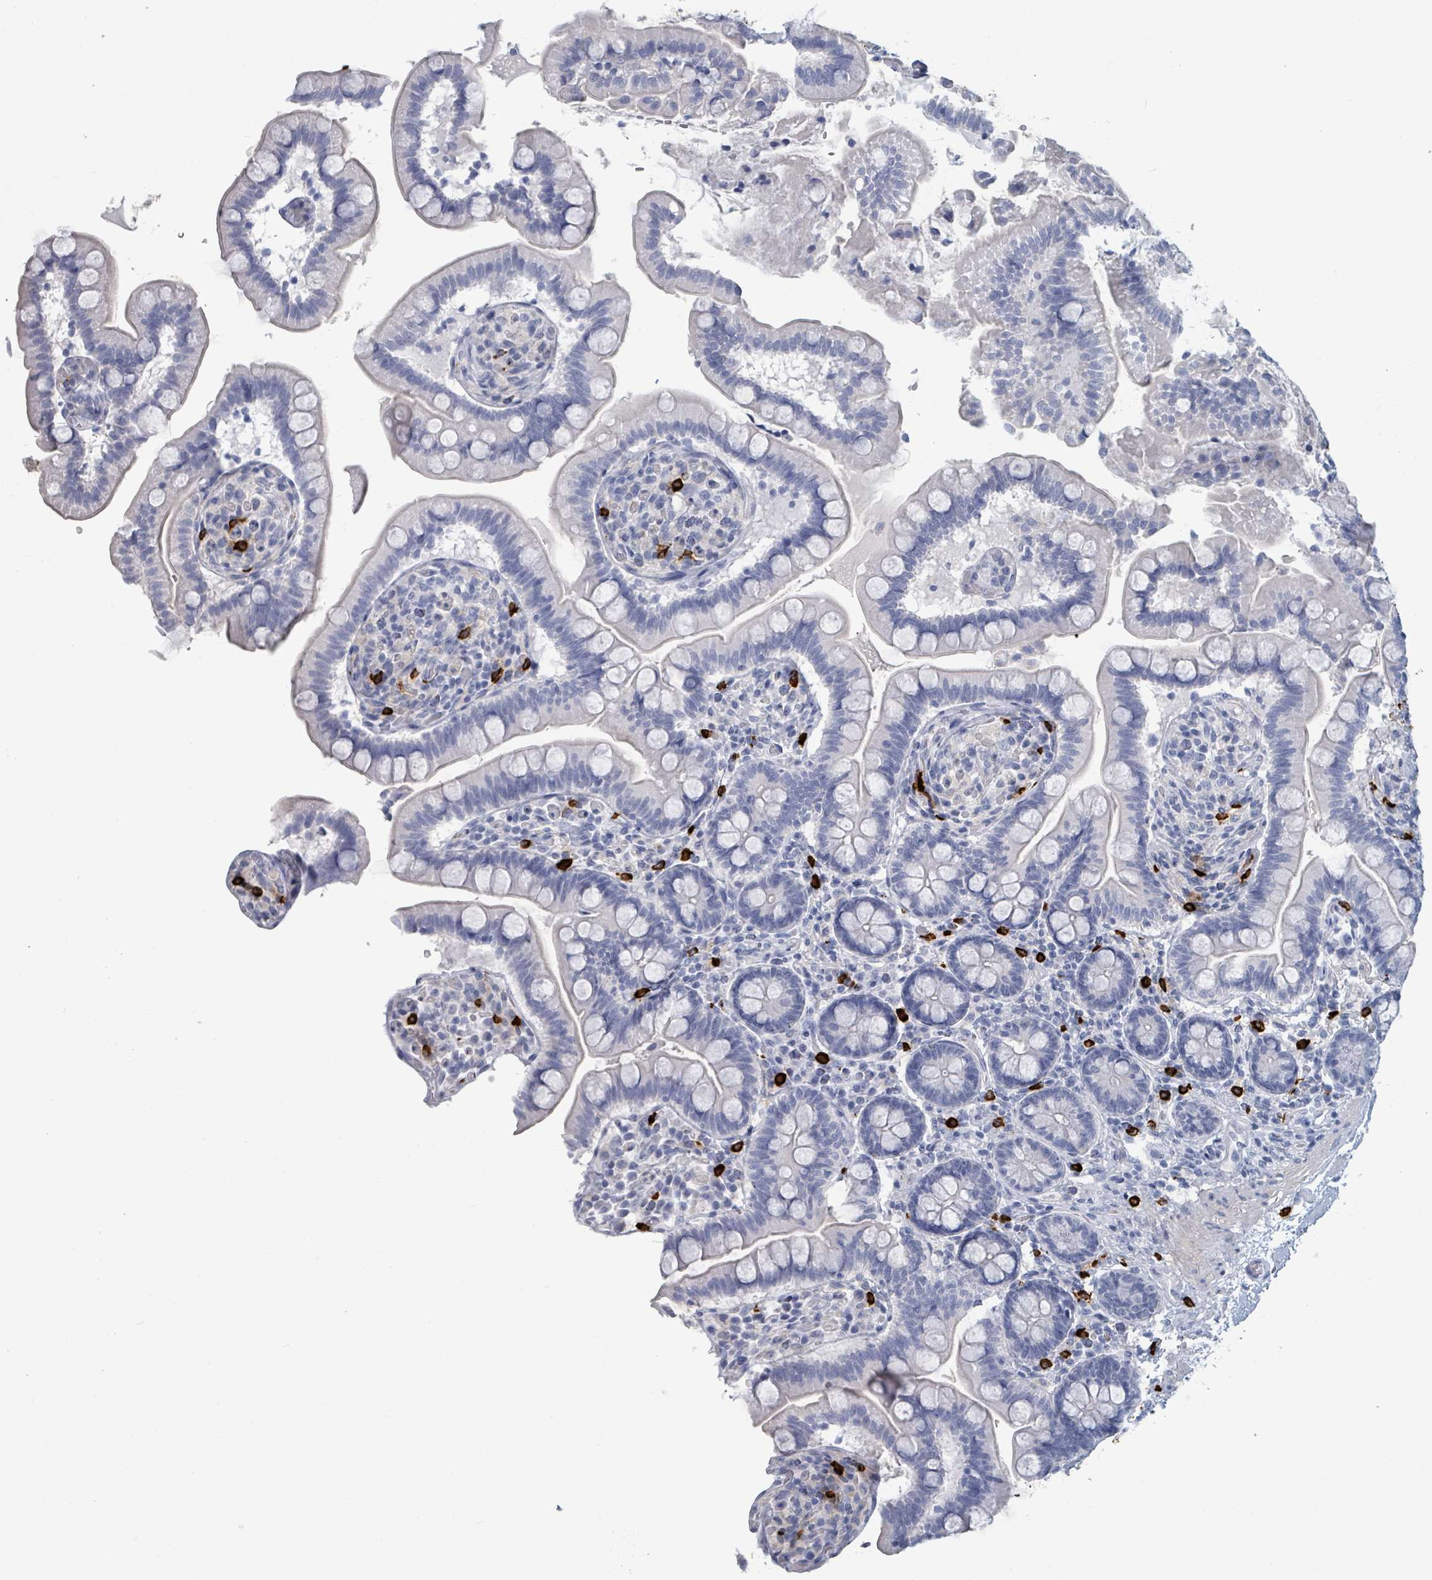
{"staining": {"intensity": "negative", "quantity": "none", "location": "none"}, "tissue": "small intestine", "cell_type": "Glandular cells", "image_type": "normal", "snomed": [{"axis": "morphology", "description": "Normal tissue, NOS"}, {"axis": "topography", "description": "Small intestine"}], "caption": "High power microscopy photomicrograph of an immunohistochemistry (IHC) photomicrograph of unremarkable small intestine, revealing no significant expression in glandular cells.", "gene": "VPS13D", "patient": {"sex": "female", "age": 64}}